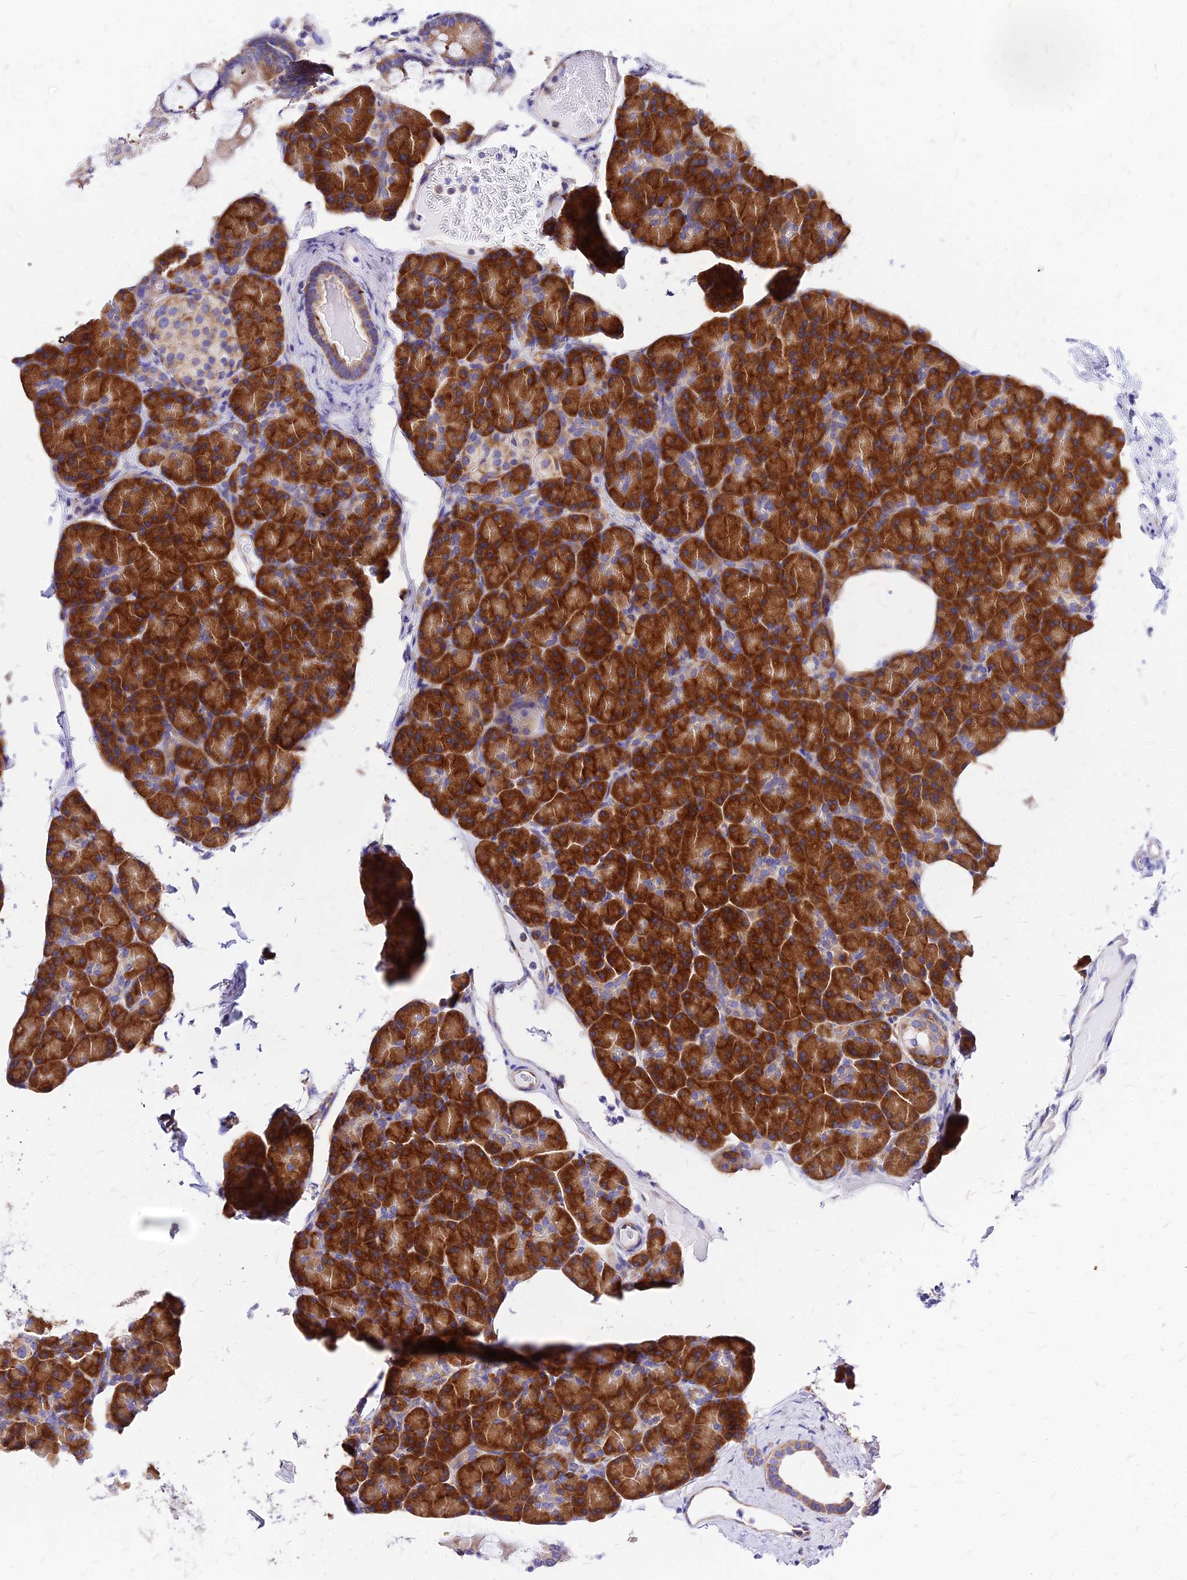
{"staining": {"intensity": "strong", "quantity": ">75%", "location": "cytoplasmic/membranous"}, "tissue": "pancreas", "cell_type": "Exocrine glandular cells", "image_type": "normal", "snomed": [{"axis": "morphology", "description": "Normal tissue, NOS"}, {"axis": "topography", "description": "Pancreas"}], "caption": "A brown stain labels strong cytoplasmic/membranous expression of a protein in exocrine glandular cells of normal human pancreas. The staining was performed using DAB (3,3'-diaminobenzidine) to visualize the protein expression in brown, while the nuclei were stained in blue with hematoxylin (Magnification: 20x).", "gene": "RPL19", "patient": {"sex": "female", "age": 43}}